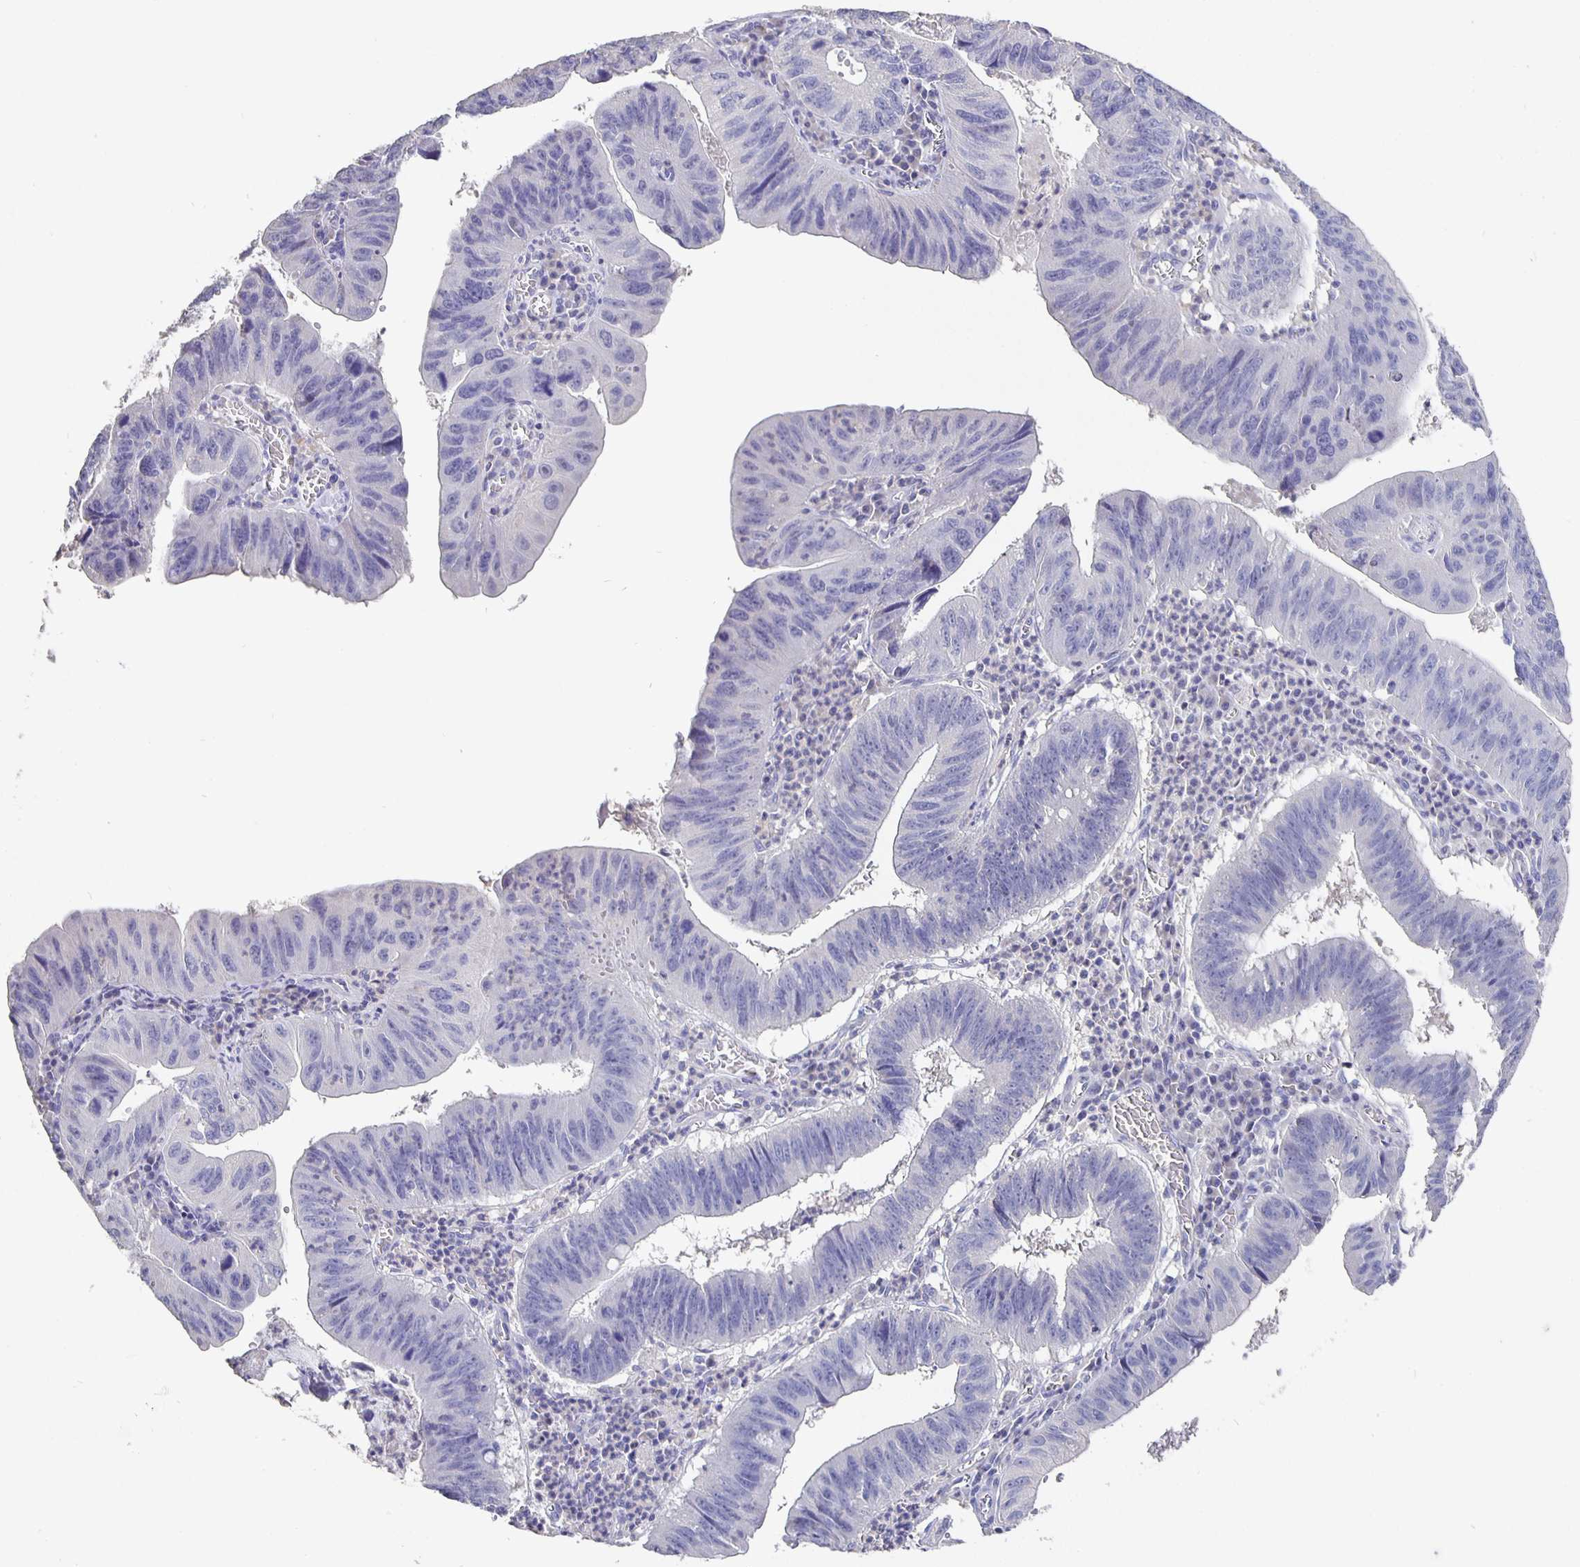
{"staining": {"intensity": "negative", "quantity": "none", "location": "none"}, "tissue": "stomach cancer", "cell_type": "Tumor cells", "image_type": "cancer", "snomed": [{"axis": "morphology", "description": "Adenocarcinoma, NOS"}, {"axis": "topography", "description": "Stomach"}], "caption": "The image reveals no staining of tumor cells in adenocarcinoma (stomach).", "gene": "CFAP74", "patient": {"sex": "male", "age": 59}}